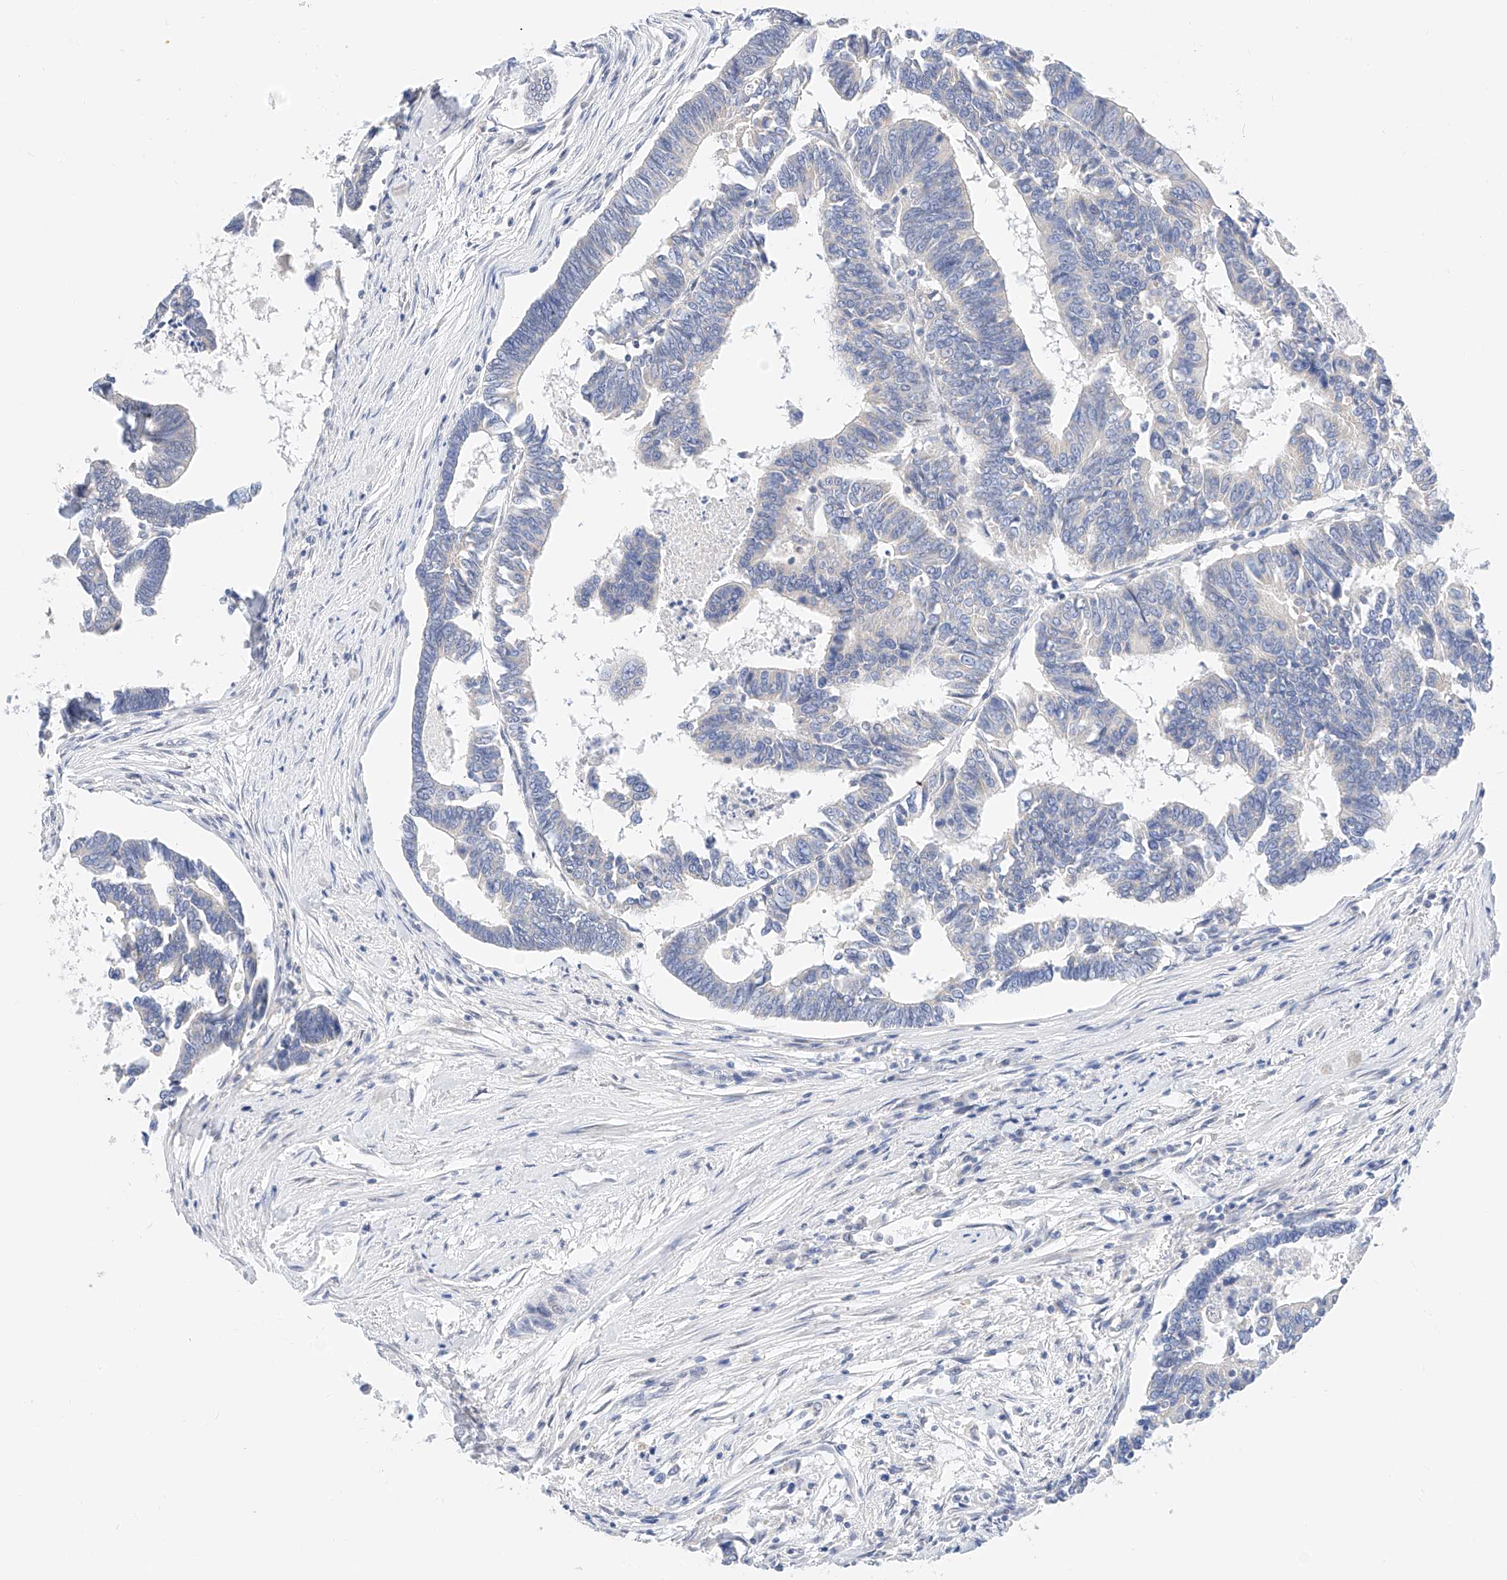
{"staining": {"intensity": "negative", "quantity": "none", "location": "none"}, "tissue": "colorectal cancer", "cell_type": "Tumor cells", "image_type": "cancer", "snomed": [{"axis": "morphology", "description": "Adenocarcinoma, NOS"}, {"axis": "topography", "description": "Rectum"}], "caption": "Immunohistochemistry (IHC) histopathology image of adenocarcinoma (colorectal) stained for a protein (brown), which displays no expression in tumor cells.", "gene": "KCNJ1", "patient": {"sex": "female", "age": 65}}